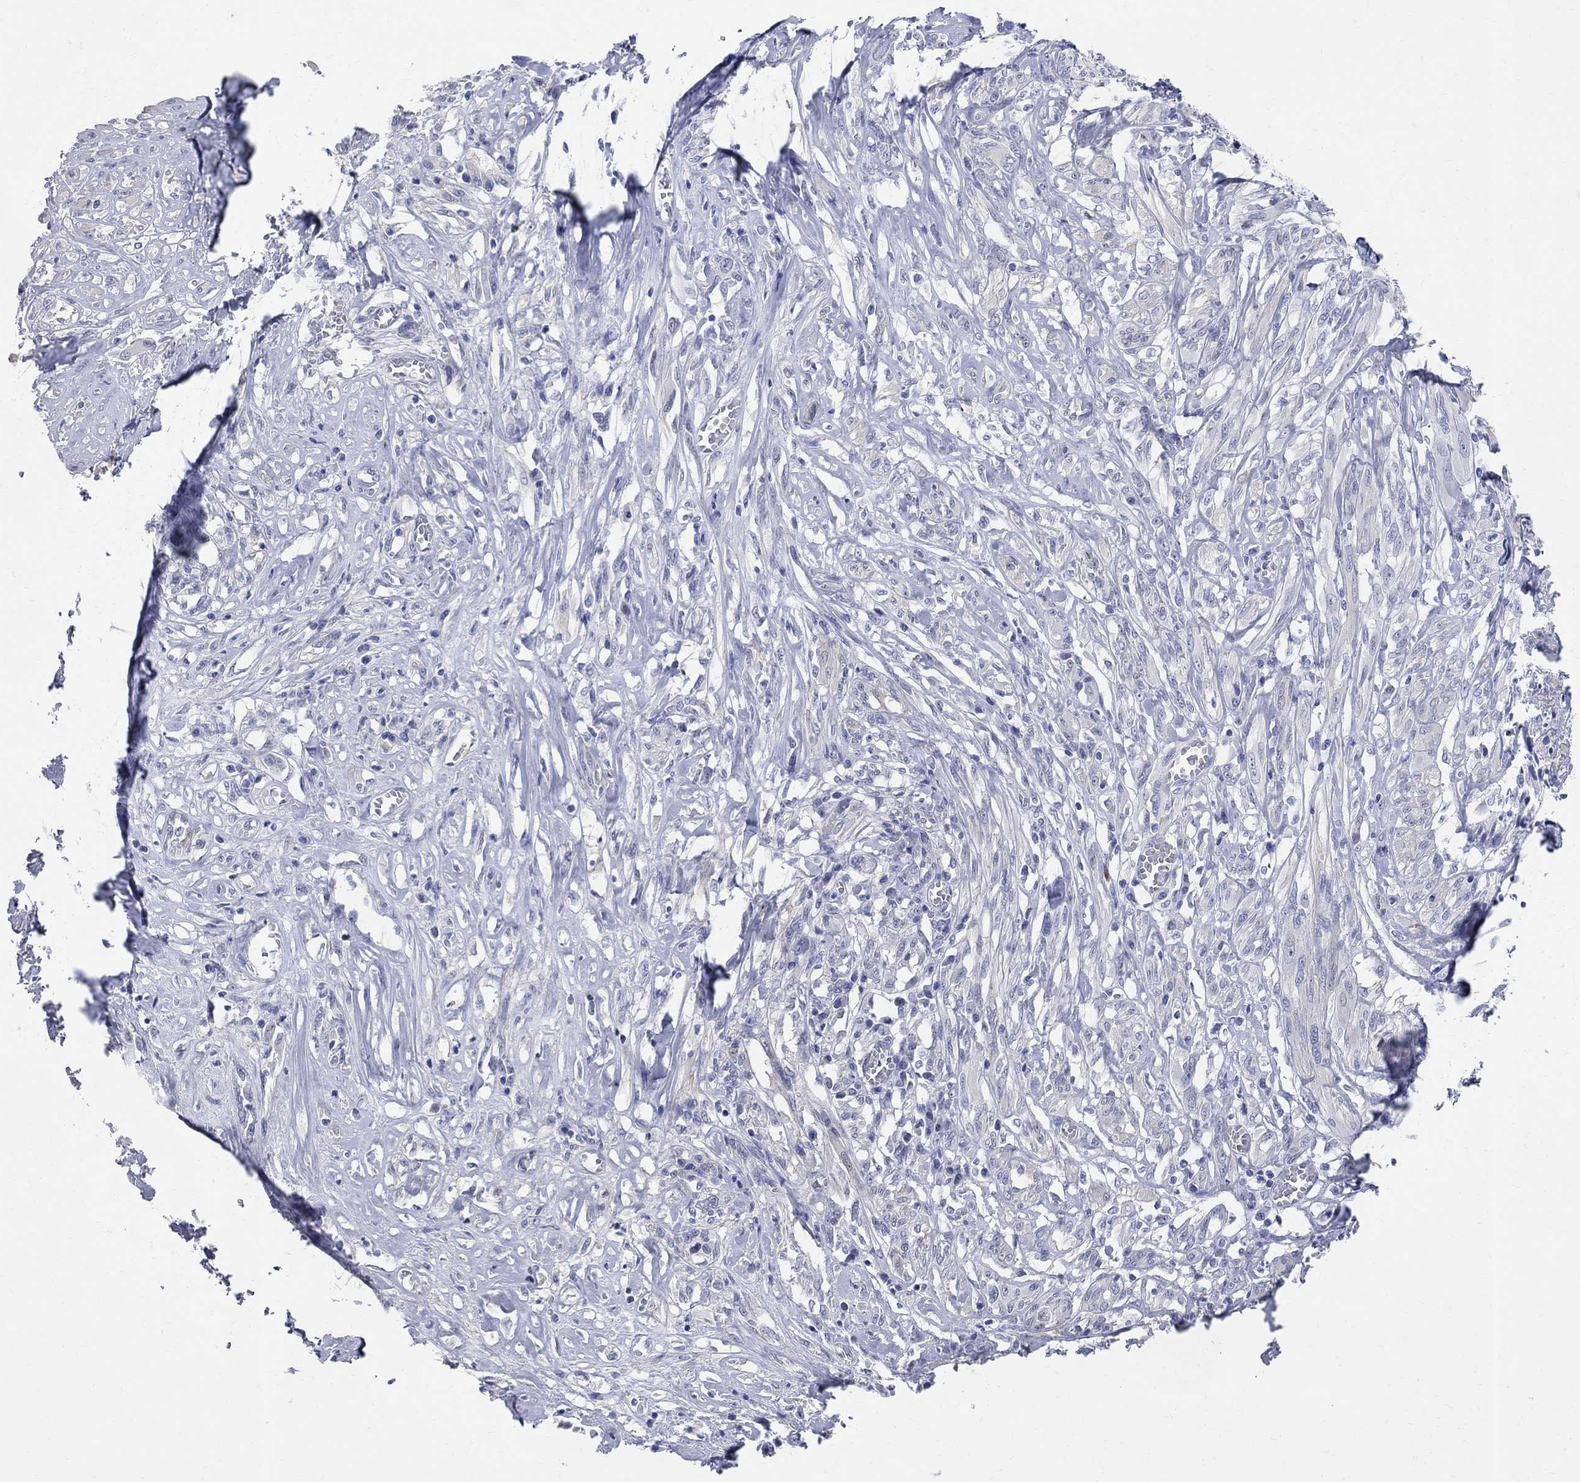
{"staining": {"intensity": "negative", "quantity": "none", "location": "none"}, "tissue": "melanoma", "cell_type": "Tumor cells", "image_type": "cancer", "snomed": [{"axis": "morphology", "description": "Malignant melanoma, NOS"}, {"axis": "topography", "description": "Skin"}], "caption": "Tumor cells are negative for protein expression in human melanoma. Nuclei are stained in blue.", "gene": "AOX1", "patient": {"sex": "female", "age": 91}}